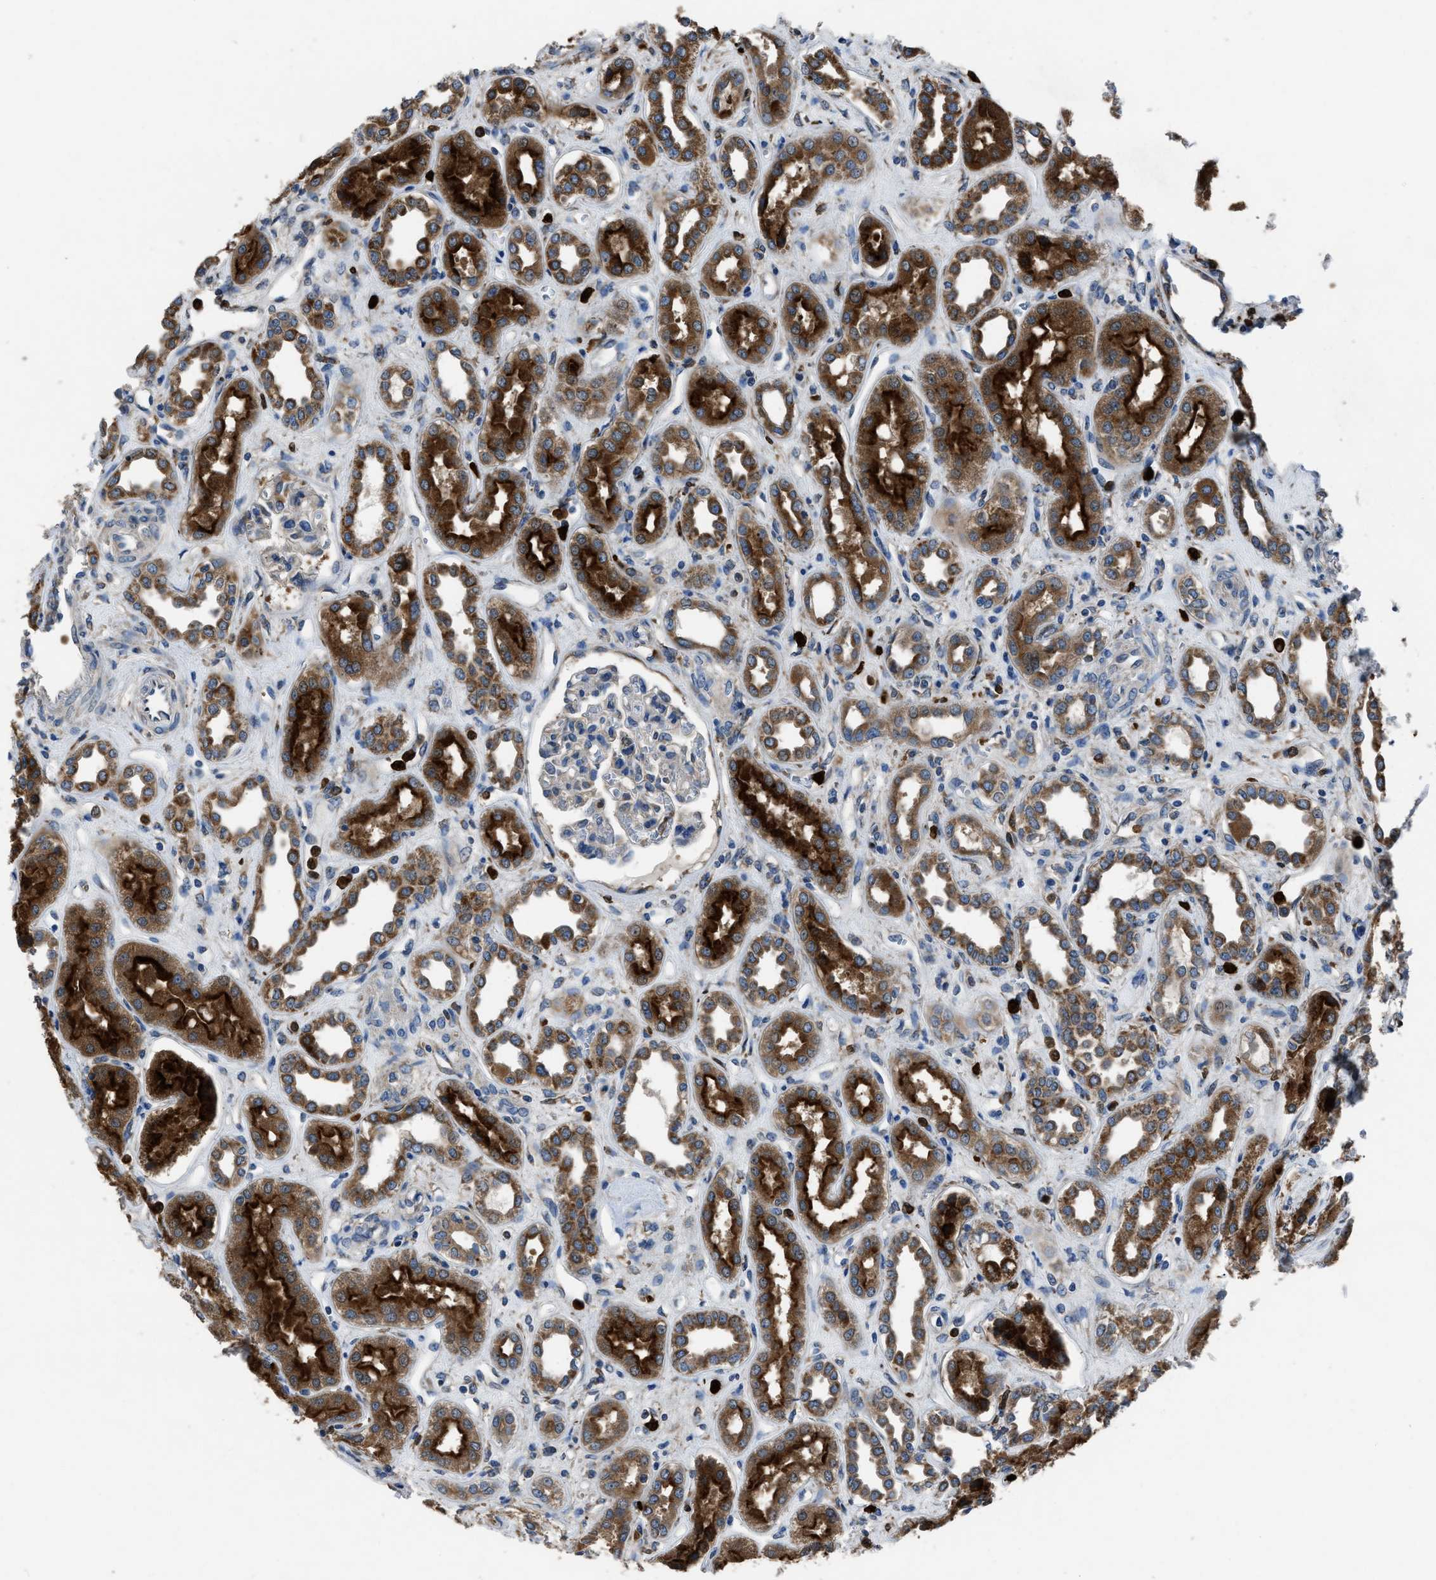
{"staining": {"intensity": "moderate", "quantity": "<25%", "location": "cytoplasmic/membranous"}, "tissue": "kidney", "cell_type": "Cells in glomeruli", "image_type": "normal", "snomed": [{"axis": "morphology", "description": "Normal tissue, NOS"}, {"axis": "topography", "description": "Kidney"}], "caption": "A brown stain shows moderate cytoplasmic/membranous positivity of a protein in cells in glomeruli of normal human kidney.", "gene": "ANGPT1", "patient": {"sex": "male", "age": 59}}